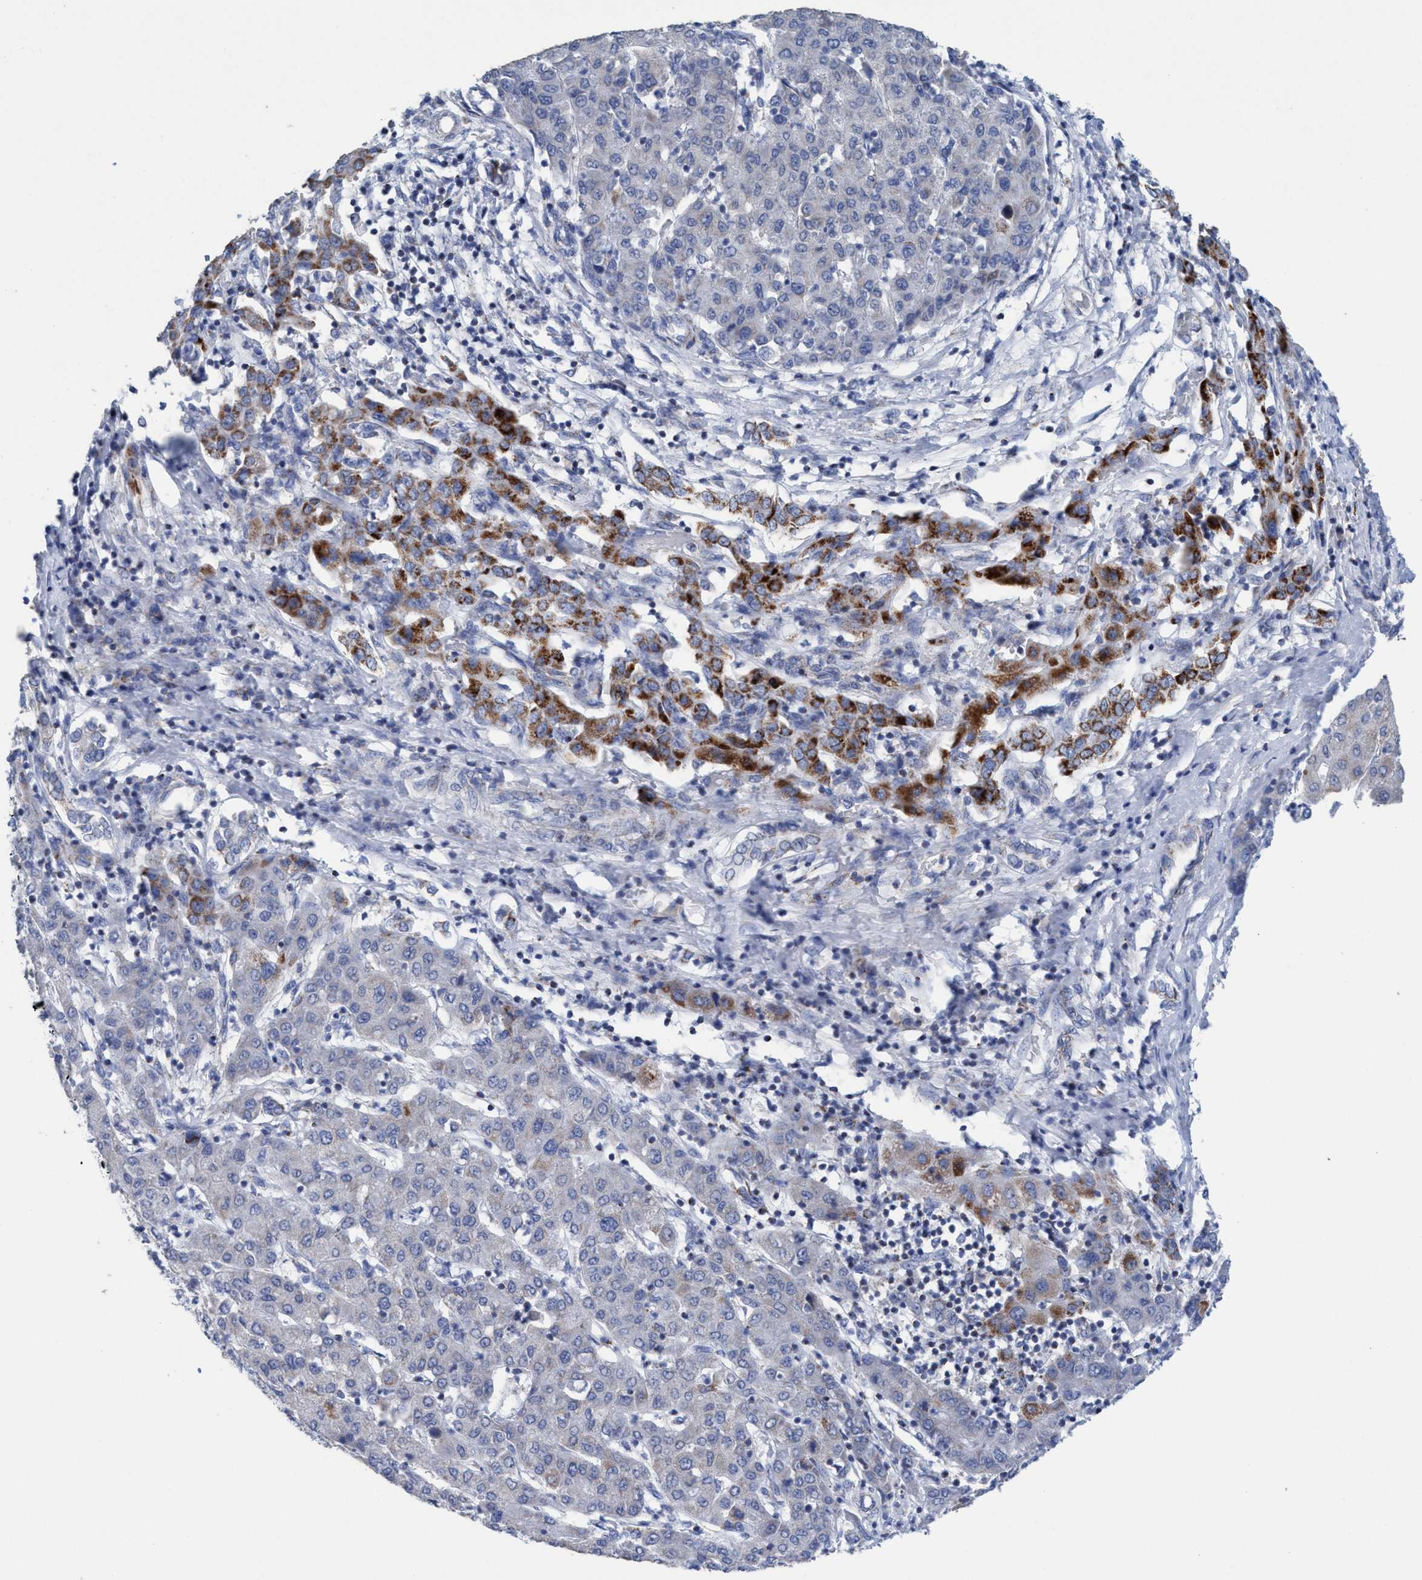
{"staining": {"intensity": "moderate", "quantity": "<25%", "location": "cytoplasmic/membranous"}, "tissue": "liver cancer", "cell_type": "Tumor cells", "image_type": "cancer", "snomed": [{"axis": "morphology", "description": "Carcinoma, Hepatocellular, NOS"}, {"axis": "topography", "description": "Liver"}], "caption": "Tumor cells demonstrate low levels of moderate cytoplasmic/membranous staining in approximately <25% of cells in human liver hepatocellular carcinoma.", "gene": "RSAD1", "patient": {"sex": "male", "age": 65}}